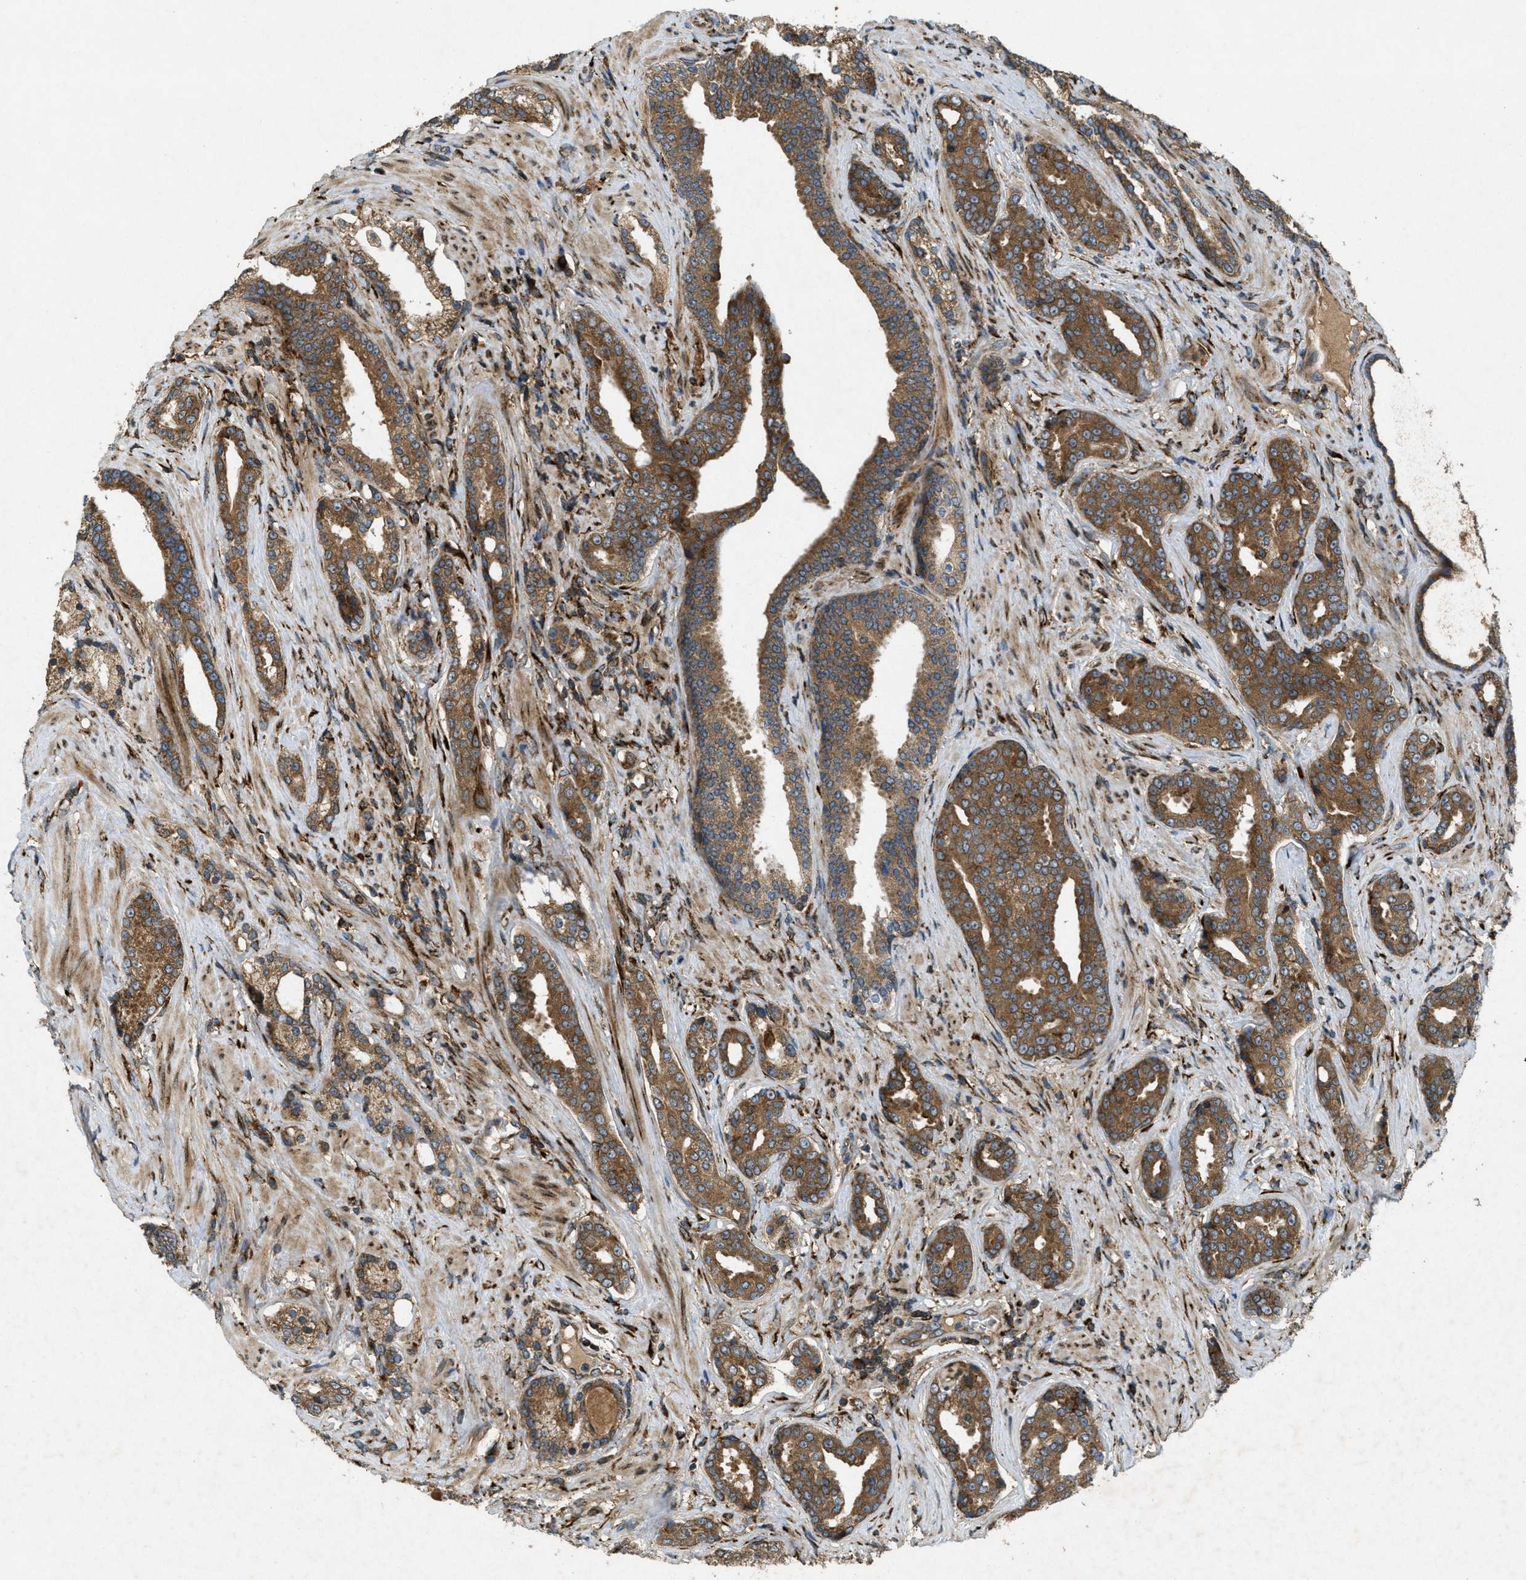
{"staining": {"intensity": "moderate", "quantity": ">75%", "location": "cytoplasmic/membranous"}, "tissue": "prostate cancer", "cell_type": "Tumor cells", "image_type": "cancer", "snomed": [{"axis": "morphology", "description": "Adenocarcinoma, High grade"}, {"axis": "topography", "description": "Prostate"}], "caption": "This image demonstrates prostate adenocarcinoma (high-grade) stained with IHC to label a protein in brown. The cytoplasmic/membranous of tumor cells show moderate positivity for the protein. Nuclei are counter-stained blue.", "gene": "PCDH18", "patient": {"sex": "male", "age": 71}}